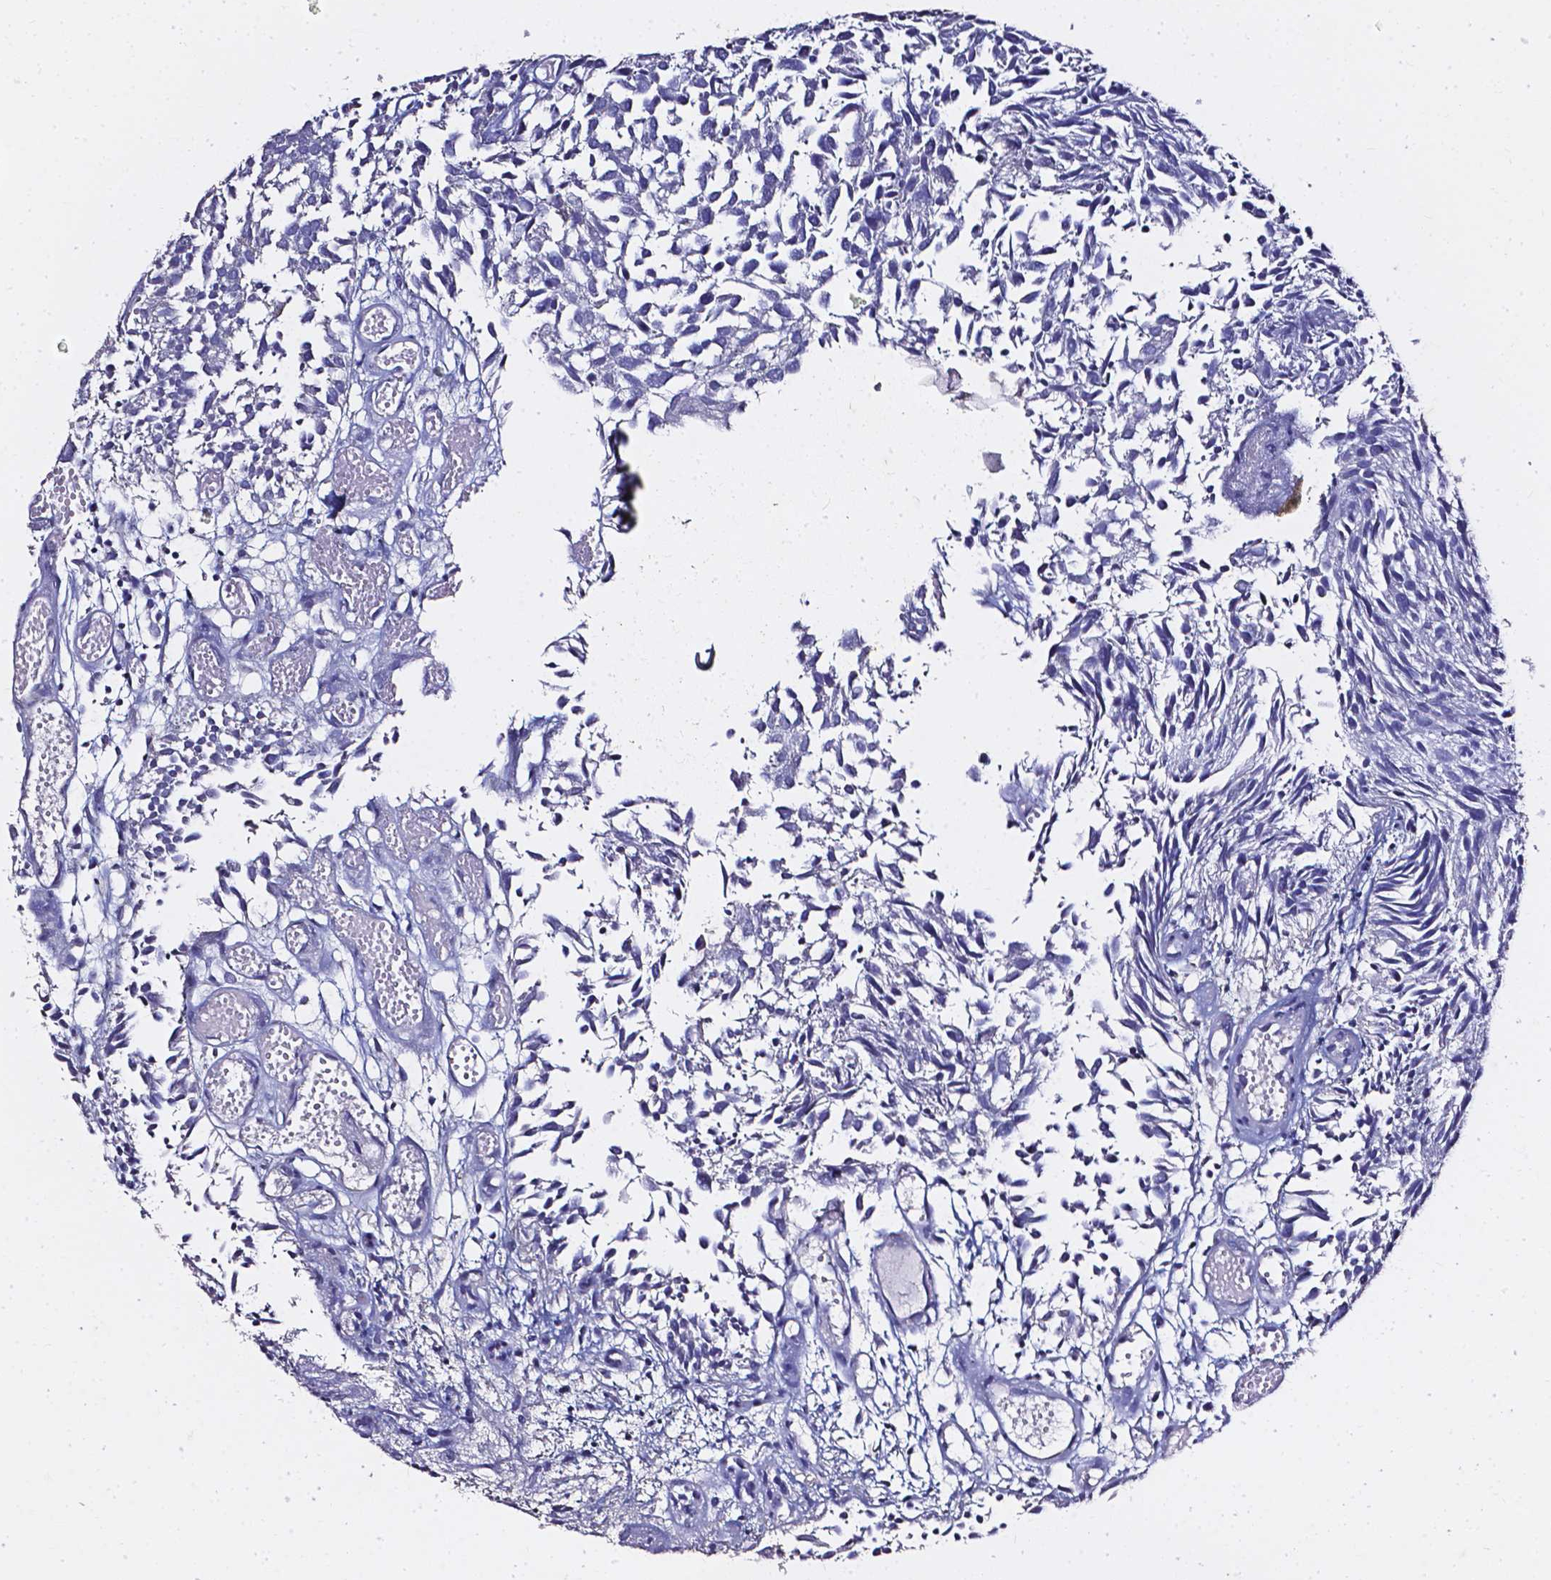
{"staining": {"intensity": "negative", "quantity": "none", "location": "none"}, "tissue": "urothelial cancer", "cell_type": "Tumor cells", "image_type": "cancer", "snomed": [{"axis": "morphology", "description": "Urothelial carcinoma, Low grade"}, {"axis": "topography", "description": "Urinary bladder"}], "caption": "Immunohistochemistry of urothelial carcinoma (low-grade) exhibits no staining in tumor cells.", "gene": "AKR1B10", "patient": {"sex": "male", "age": 70}}